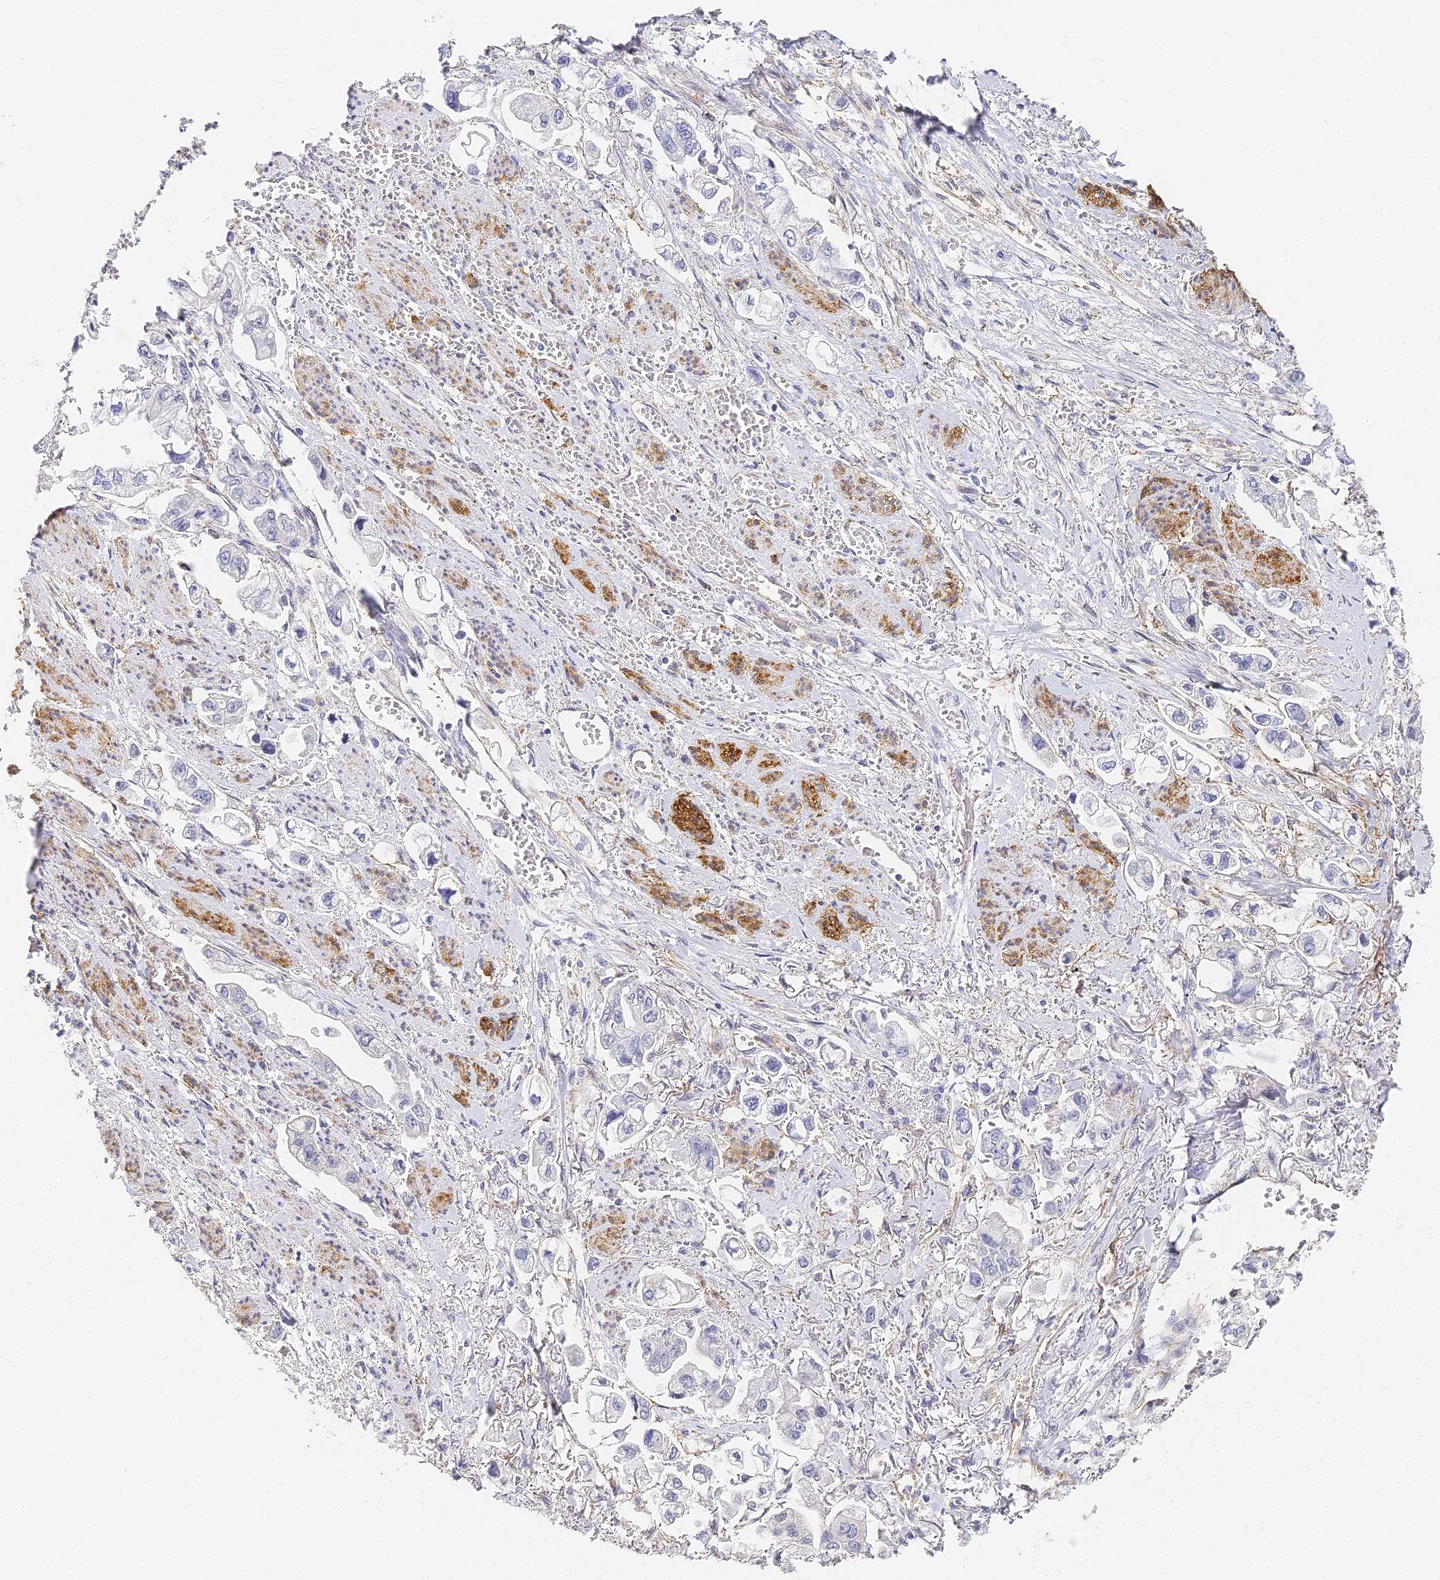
{"staining": {"intensity": "negative", "quantity": "none", "location": "none"}, "tissue": "stomach cancer", "cell_type": "Tumor cells", "image_type": "cancer", "snomed": [{"axis": "morphology", "description": "Adenocarcinoma, NOS"}, {"axis": "topography", "description": "Stomach"}], "caption": "High power microscopy image of an immunohistochemistry (IHC) micrograph of stomach adenocarcinoma, revealing no significant expression in tumor cells.", "gene": "GJA1", "patient": {"sex": "male", "age": 62}}